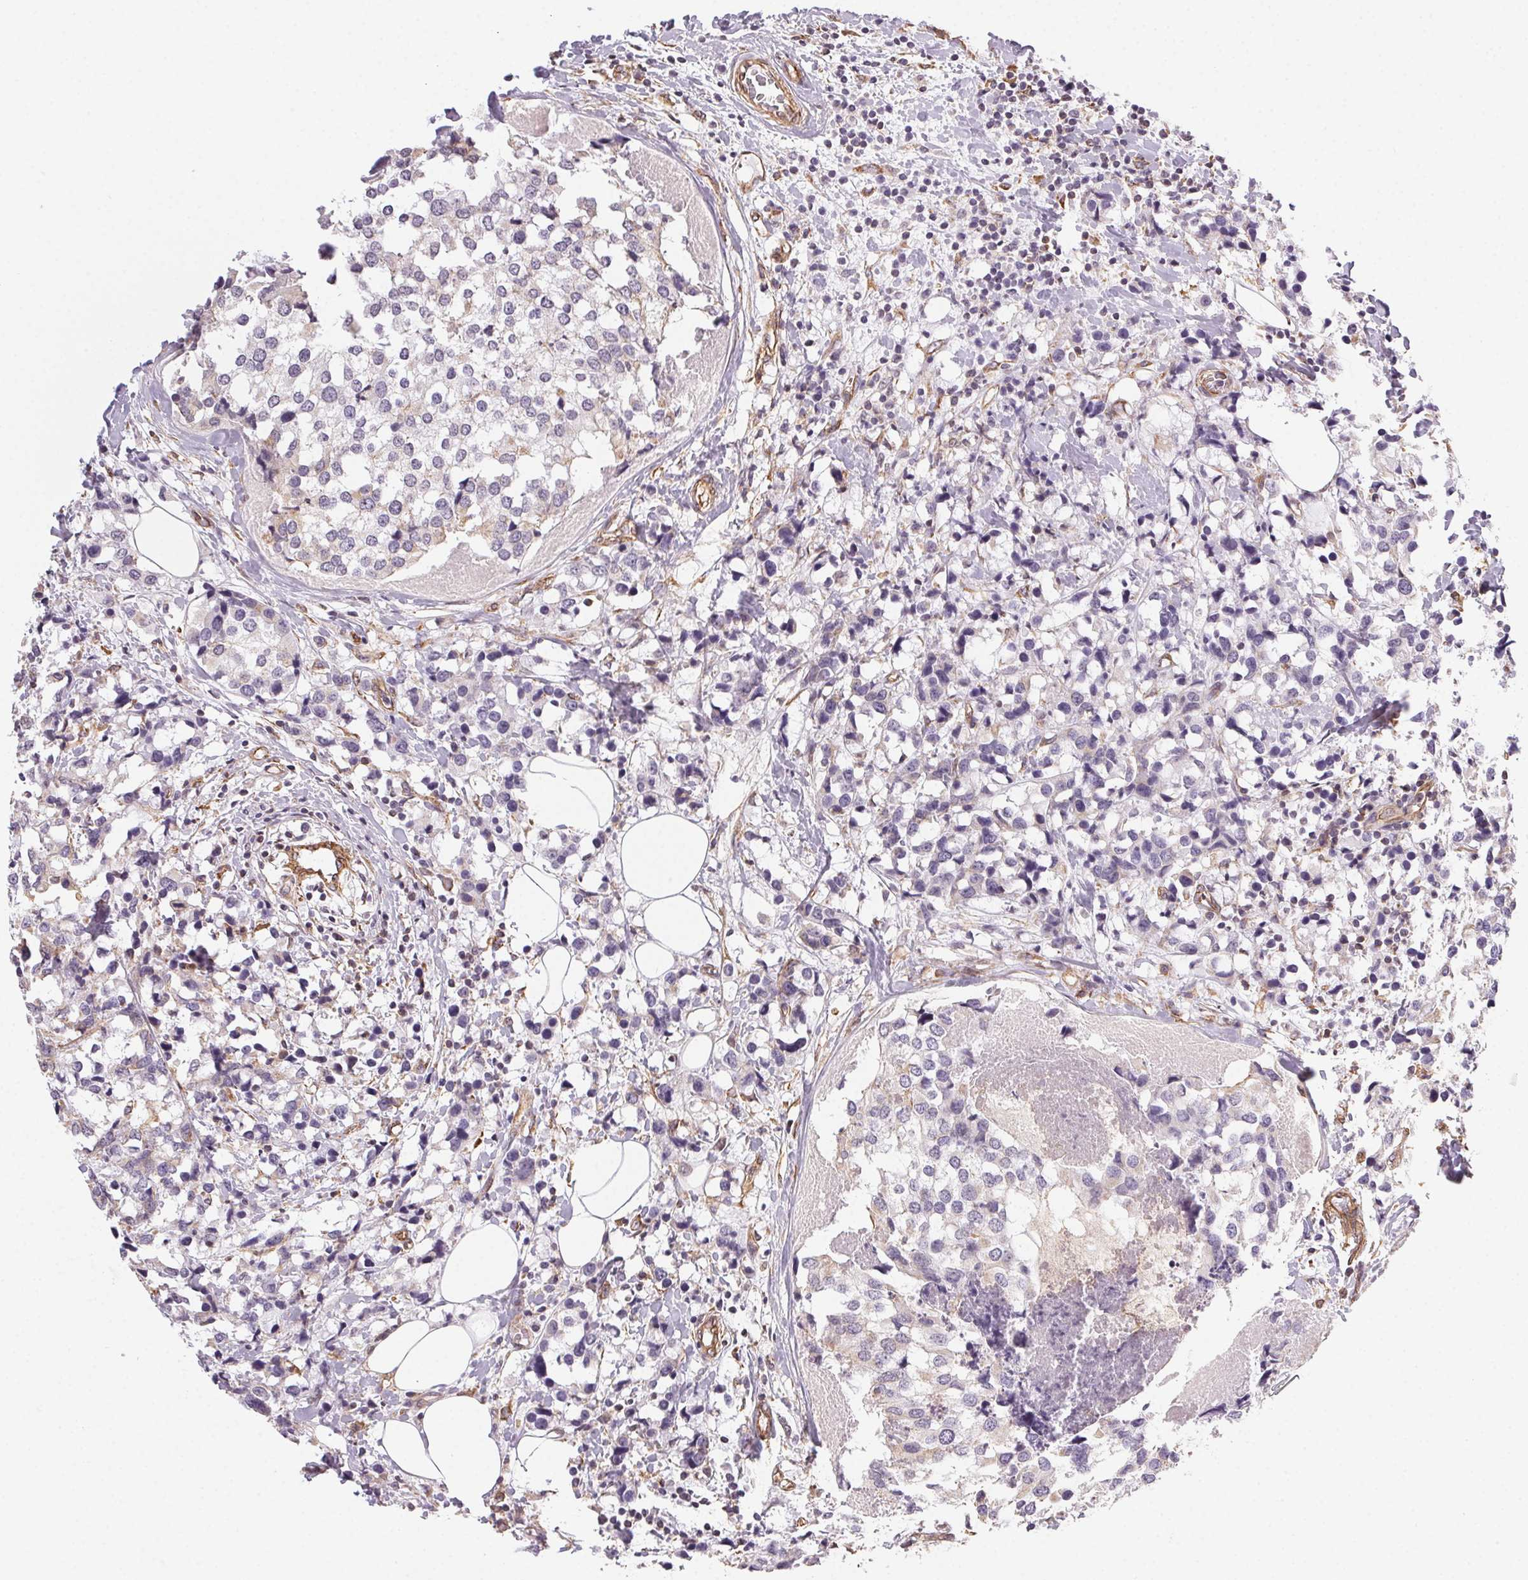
{"staining": {"intensity": "negative", "quantity": "none", "location": "none"}, "tissue": "breast cancer", "cell_type": "Tumor cells", "image_type": "cancer", "snomed": [{"axis": "morphology", "description": "Lobular carcinoma"}, {"axis": "topography", "description": "Breast"}], "caption": "The micrograph shows no significant staining in tumor cells of lobular carcinoma (breast).", "gene": "PLA2G4F", "patient": {"sex": "female", "age": 59}}